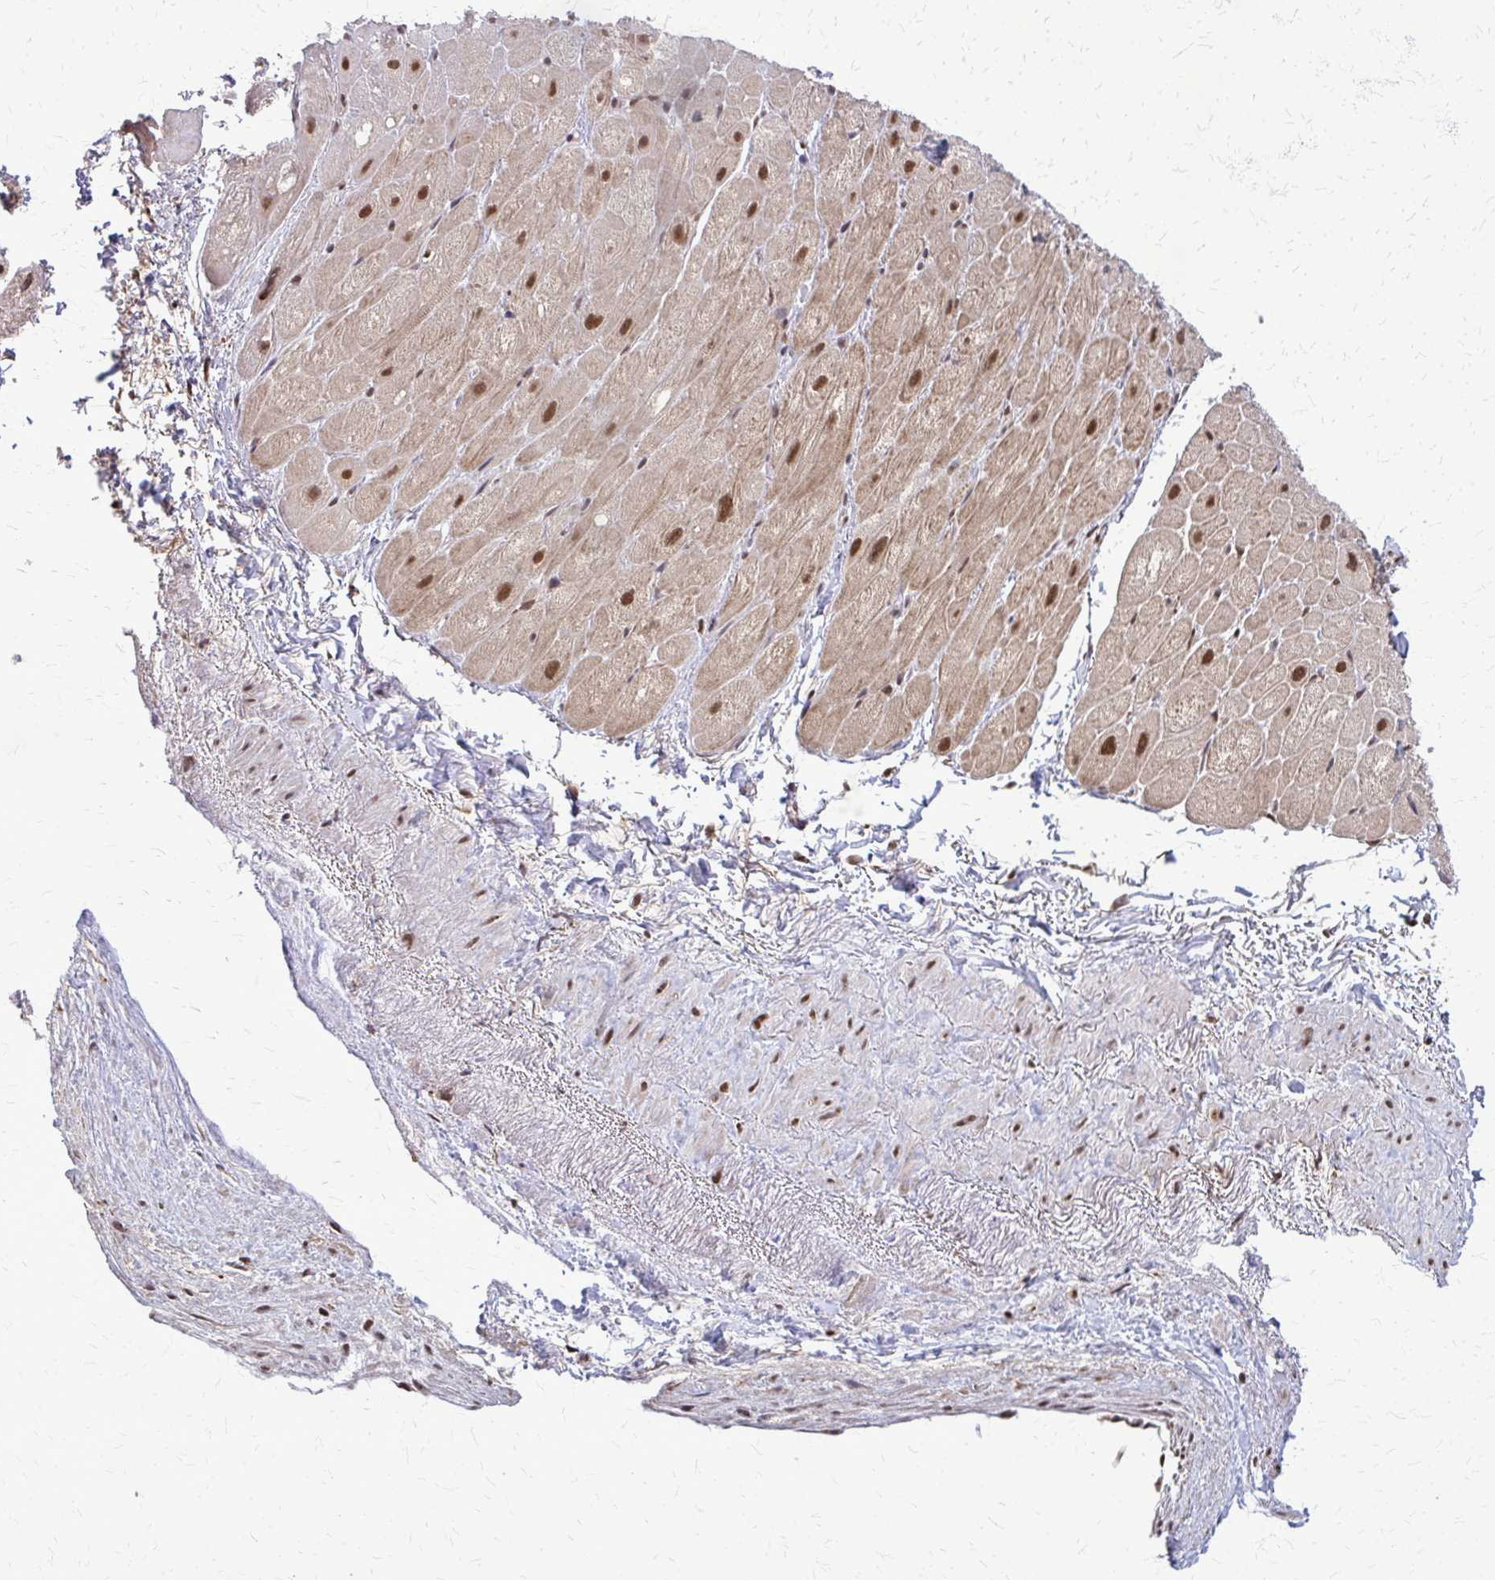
{"staining": {"intensity": "moderate", "quantity": ">75%", "location": "nuclear"}, "tissue": "heart muscle", "cell_type": "Cardiomyocytes", "image_type": "normal", "snomed": [{"axis": "morphology", "description": "Normal tissue, NOS"}, {"axis": "topography", "description": "Heart"}], "caption": "An image showing moderate nuclear staining in approximately >75% of cardiomyocytes in benign heart muscle, as visualized by brown immunohistochemical staining.", "gene": "HDAC3", "patient": {"sex": "male", "age": 62}}